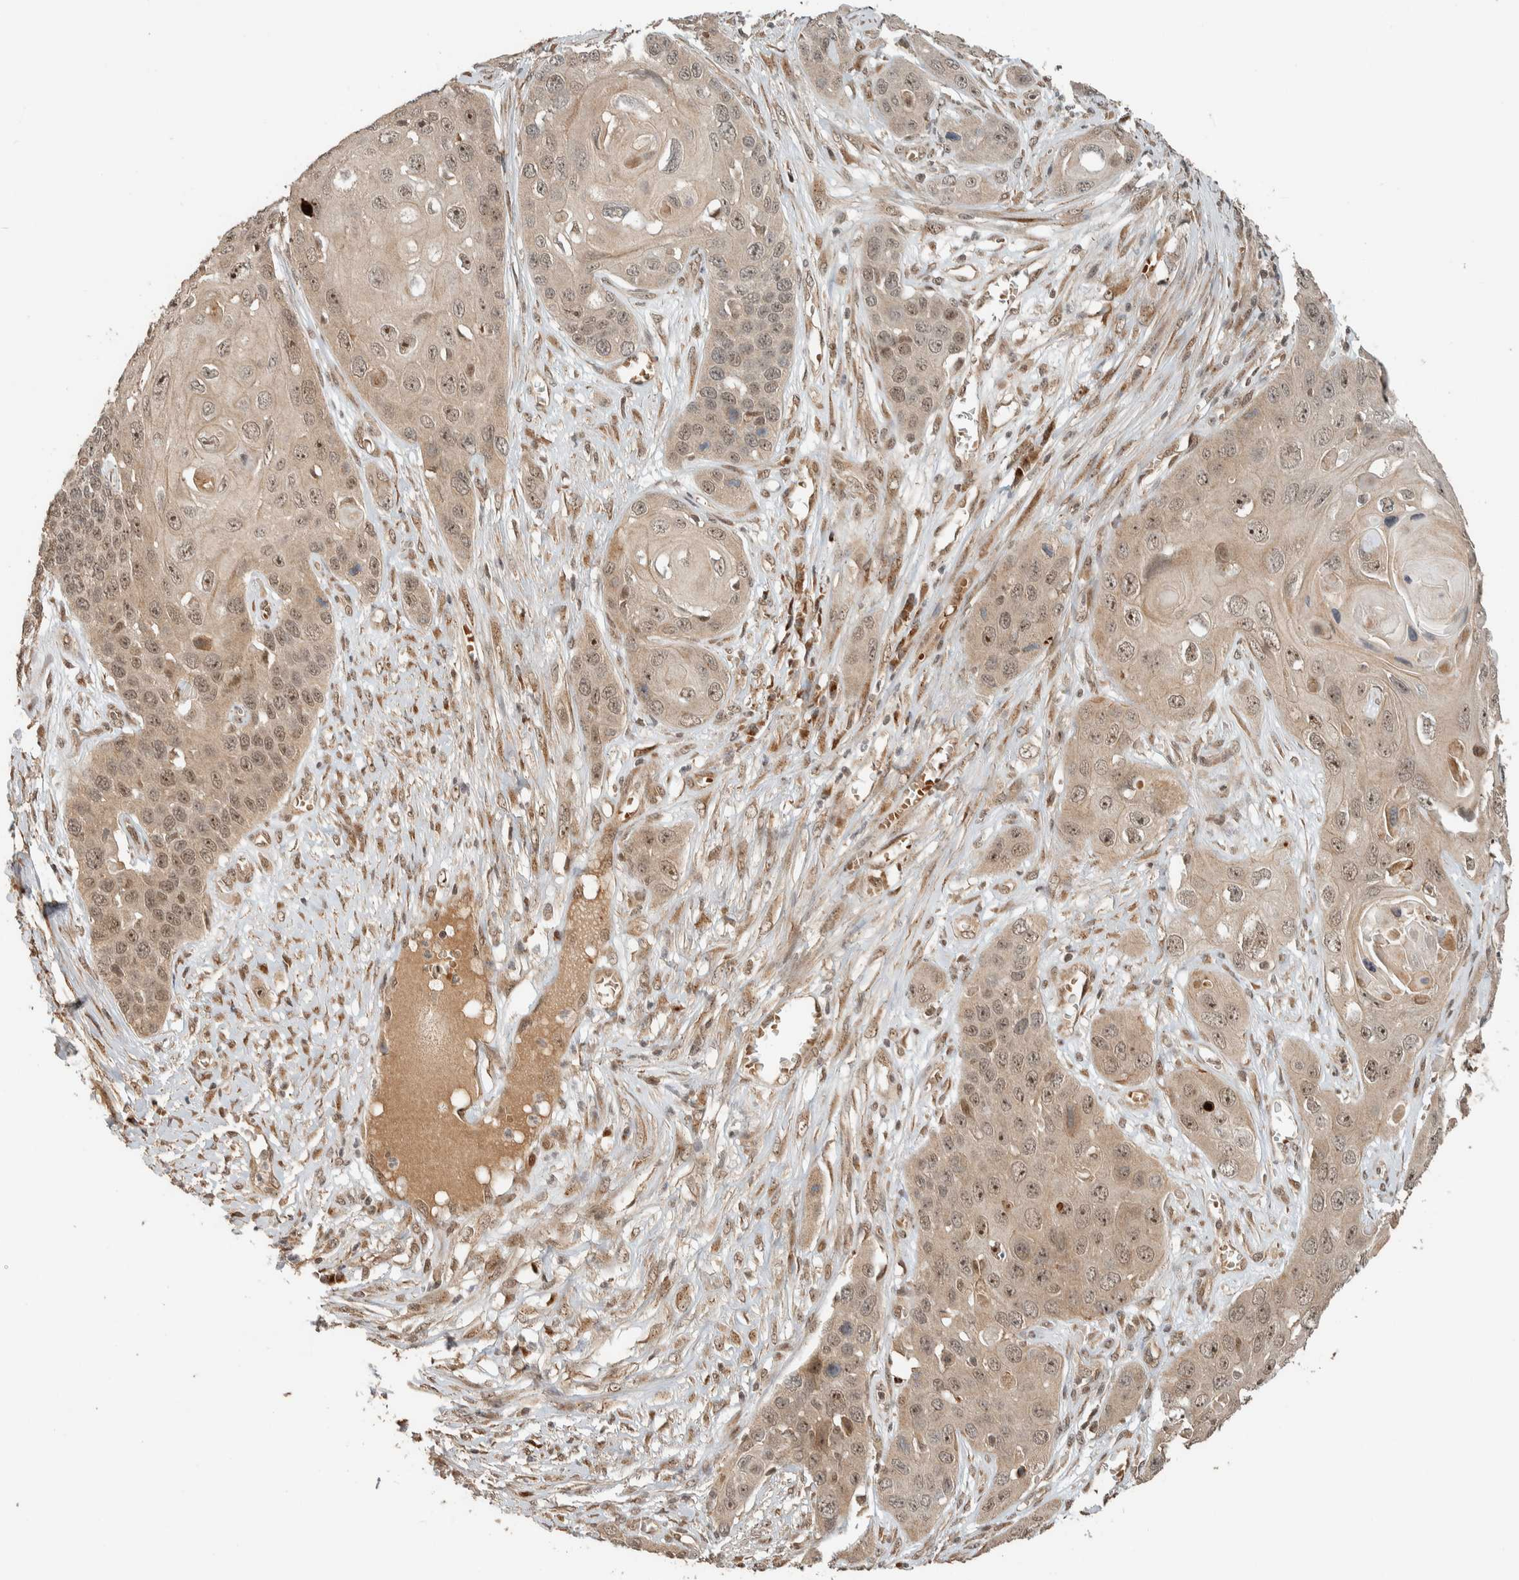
{"staining": {"intensity": "weak", "quantity": ">75%", "location": "cytoplasmic/membranous,nuclear"}, "tissue": "skin cancer", "cell_type": "Tumor cells", "image_type": "cancer", "snomed": [{"axis": "morphology", "description": "Squamous cell carcinoma, NOS"}, {"axis": "topography", "description": "Skin"}], "caption": "Immunohistochemical staining of skin squamous cell carcinoma shows low levels of weak cytoplasmic/membranous and nuclear protein staining in approximately >75% of tumor cells.", "gene": "ZBTB2", "patient": {"sex": "male", "age": 55}}